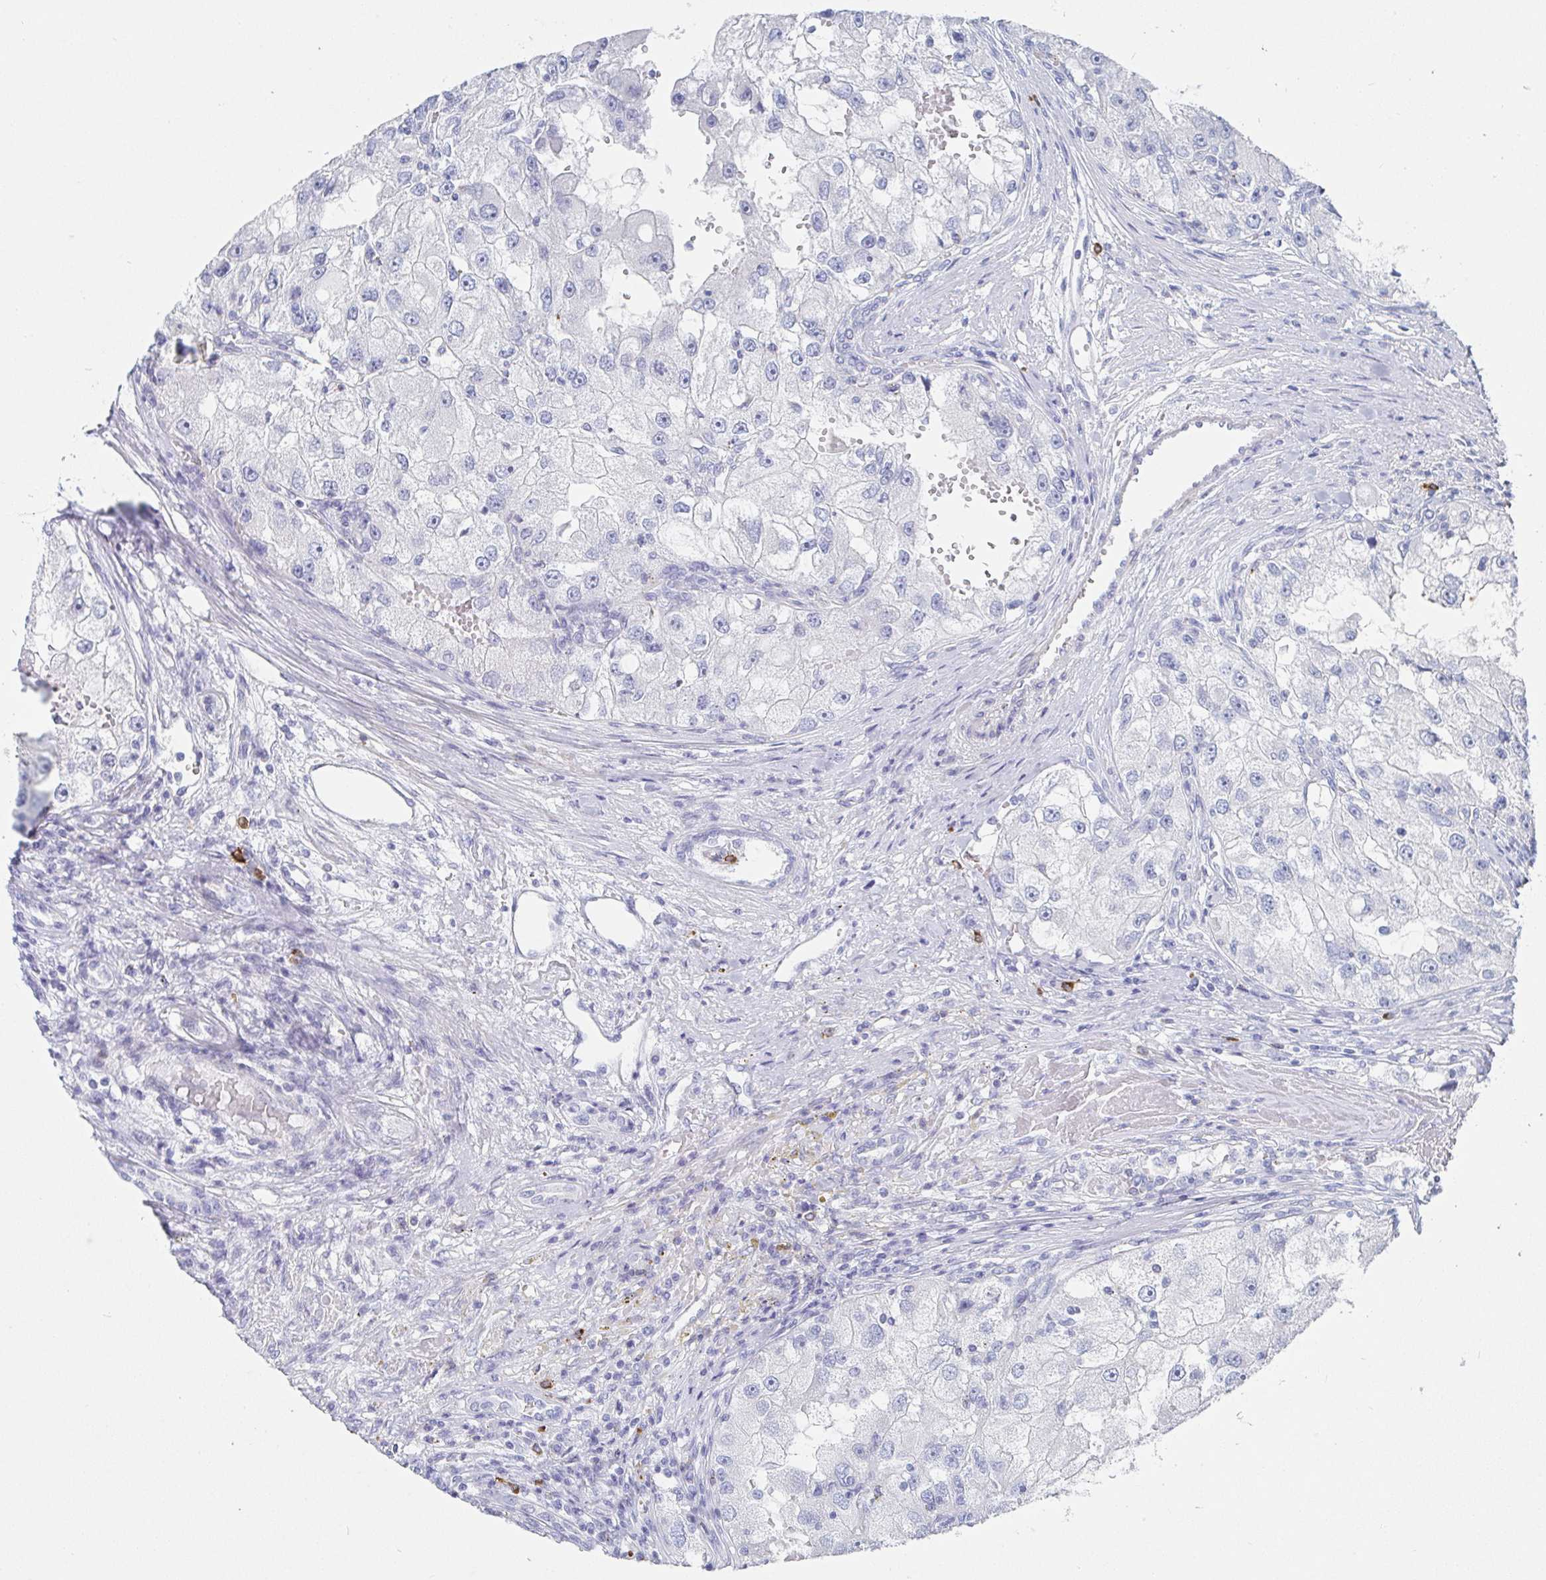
{"staining": {"intensity": "negative", "quantity": "none", "location": "none"}, "tissue": "renal cancer", "cell_type": "Tumor cells", "image_type": "cancer", "snomed": [{"axis": "morphology", "description": "Adenocarcinoma, NOS"}, {"axis": "topography", "description": "Kidney"}], "caption": "This is an immunohistochemistry (IHC) image of renal cancer (adenocarcinoma). There is no staining in tumor cells.", "gene": "PACSIN1", "patient": {"sex": "male", "age": 63}}